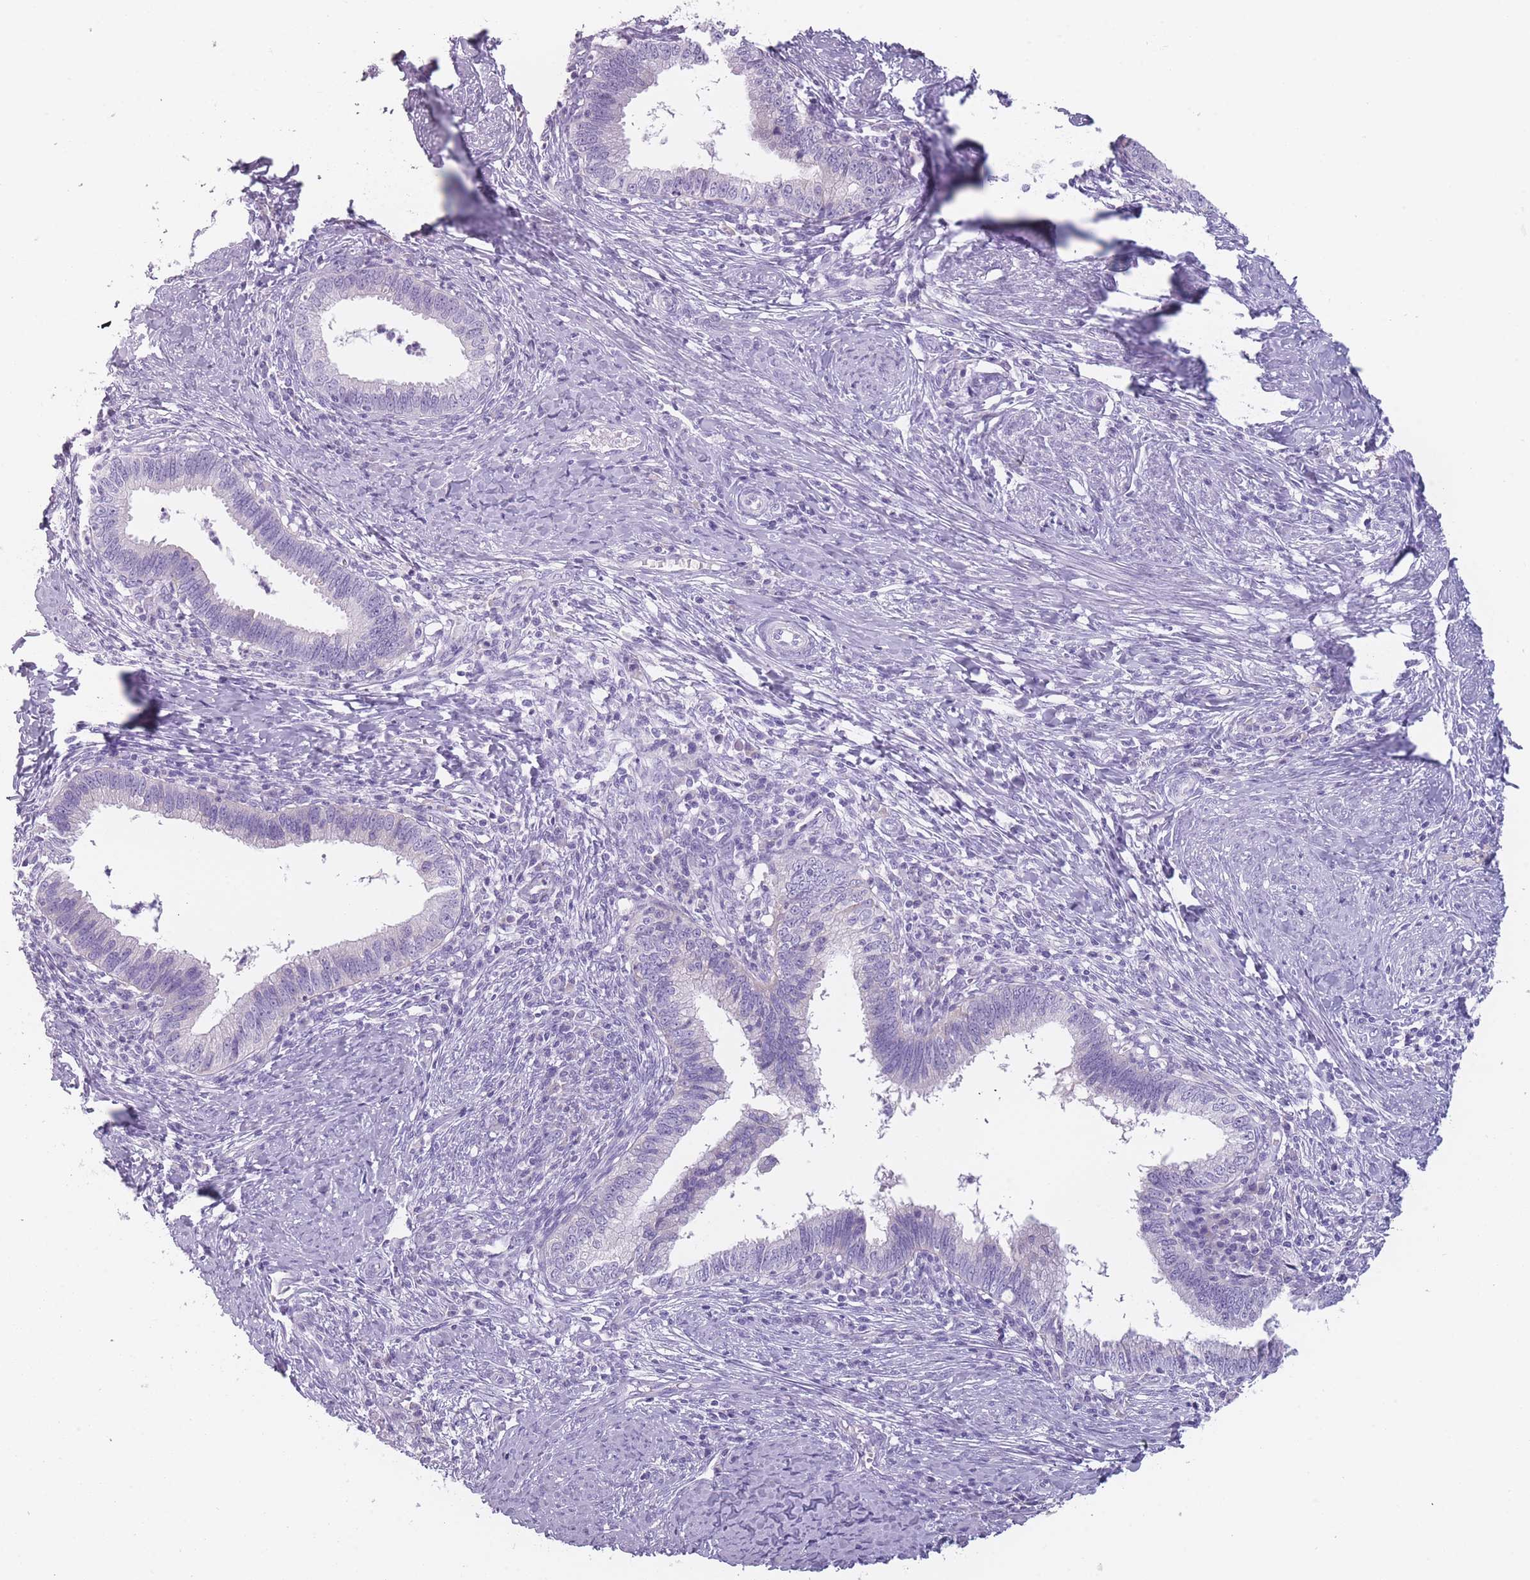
{"staining": {"intensity": "negative", "quantity": "none", "location": "none"}, "tissue": "cervical cancer", "cell_type": "Tumor cells", "image_type": "cancer", "snomed": [{"axis": "morphology", "description": "Adenocarcinoma, NOS"}, {"axis": "topography", "description": "Cervix"}], "caption": "Immunohistochemical staining of human cervical cancer (adenocarcinoma) reveals no significant positivity in tumor cells. Nuclei are stained in blue.", "gene": "PPFIA3", "patient": {"sex": "female", "age": 36}}